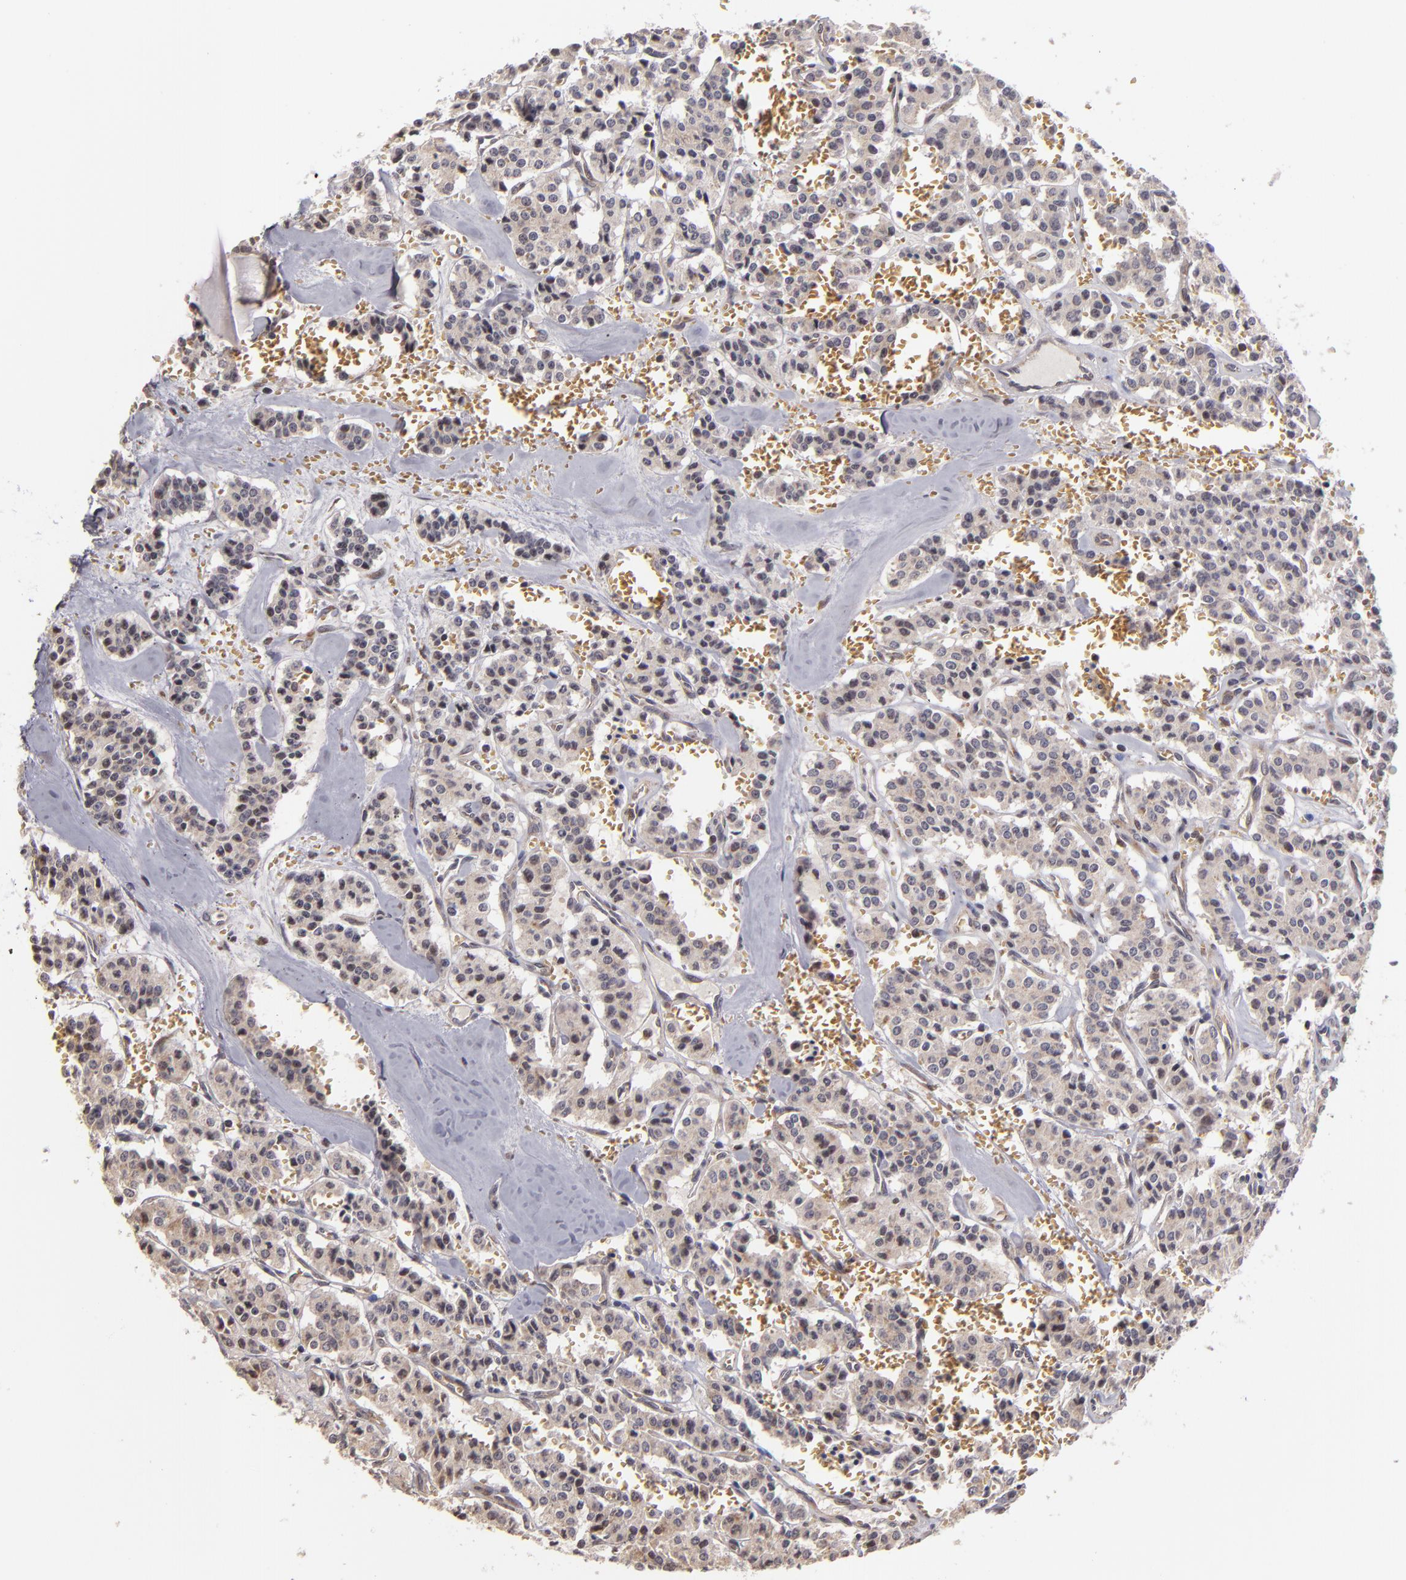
{"staining": {"intensity": "weak", "quantity": ">75%", "location": "cytoplasmic/membranous"}, "tissue": "carcinoid", "cell_type": "Tumor cells", "image_type": "cancer", "snomed": [{"axis": "morphology", "description": "Carcinoid, malignant, NOS"}, {"axis": "topography", "description": "Bronchus"}], "caption": "A high-resolution image shows immunohistochemistry staining of malignant carcinoid, which reveals weak cytoplasmic/membranous expression in about >75% of tumor cells.", "gene": "CASP1", "patient": {"sex": "male", "age": 55}}